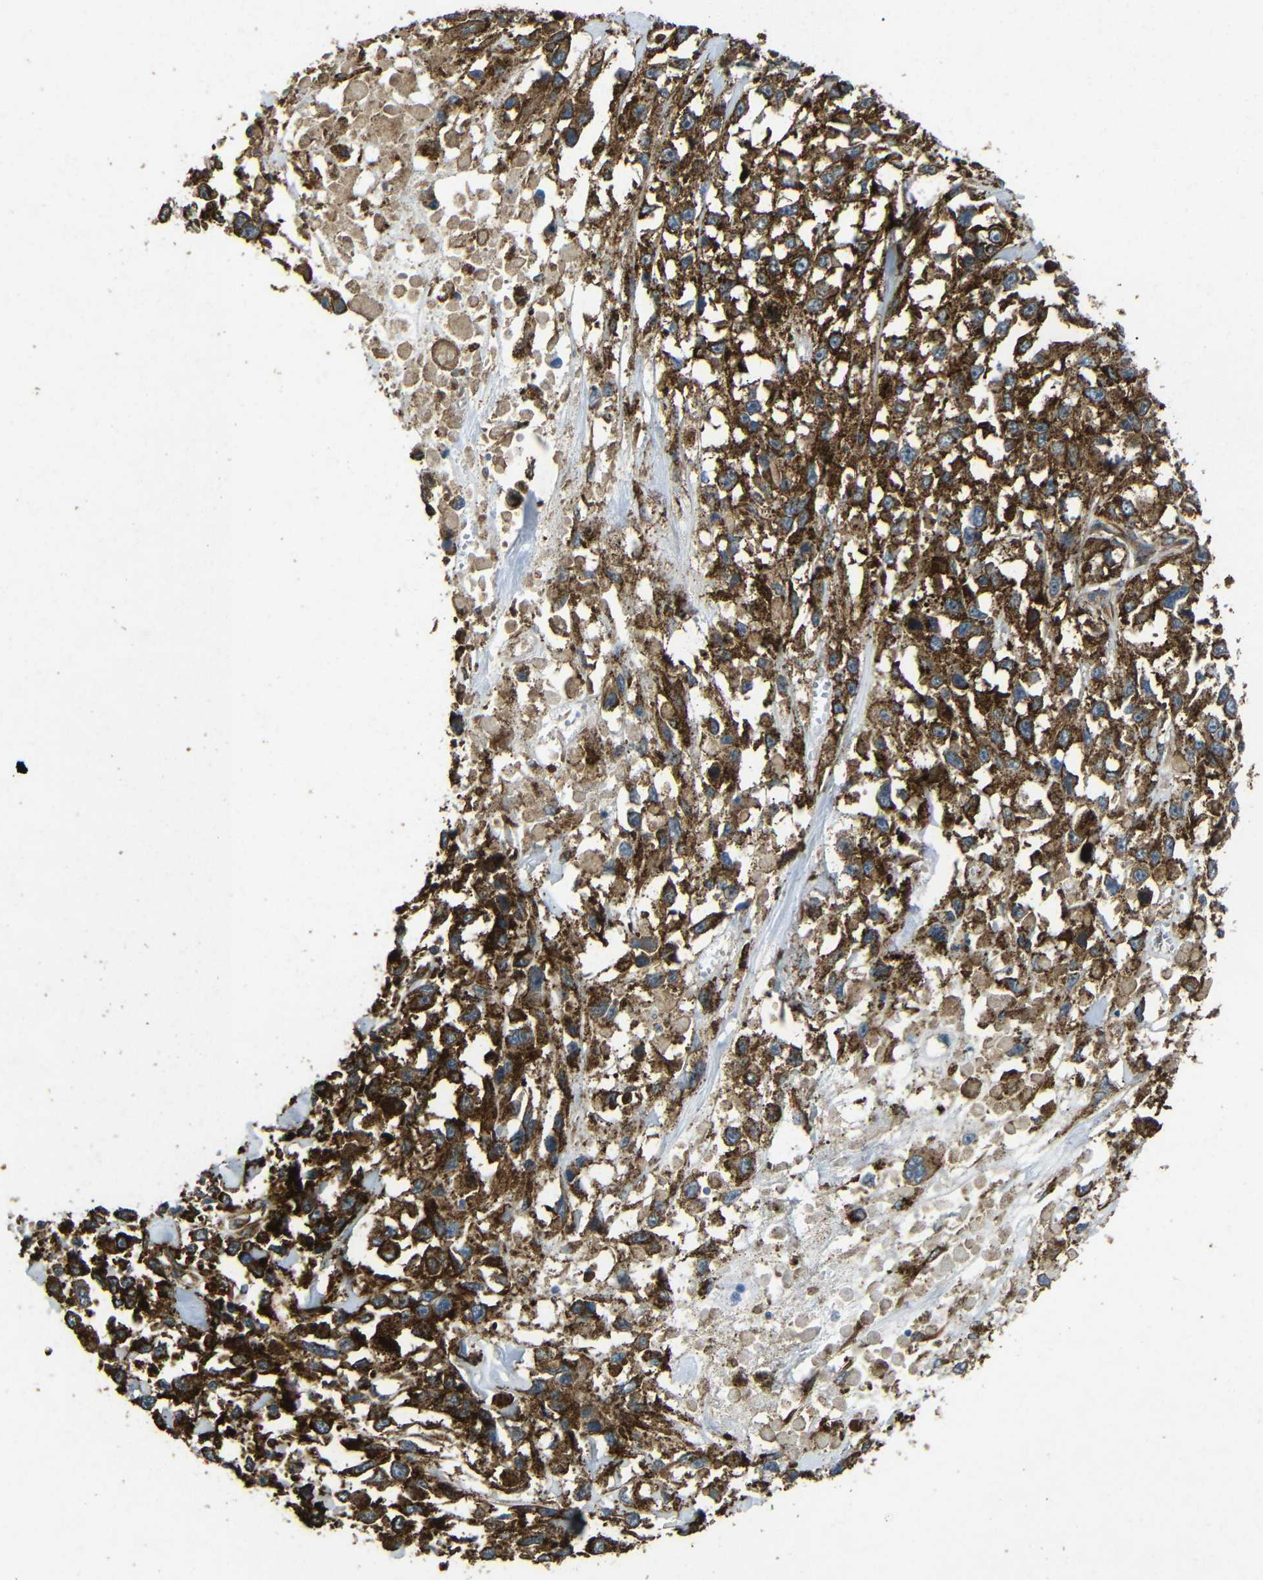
{"staining": {"intensity": "strong", "quantity": ">75%", "location": "cytoplasmic/membranous"}, "tissue": "melanoma", "cell_type": "Tumor cells", "image_type": "cancer", "snomed": [{"axis": "morphology", "description": "Malignant melanoma, Metastatic site"}, {"axis": "topography", "description": "Lymph node"}], "caption": "An immunohistochemistry (IHC) histopathology image of neoplastic tissue is shown. Protein staining in brown shows strong cytoplasmic/membranous positivity in melanoma within tumor cells.", "gene": "BTF3", "patient": {"sex": "male", "age": 59}}